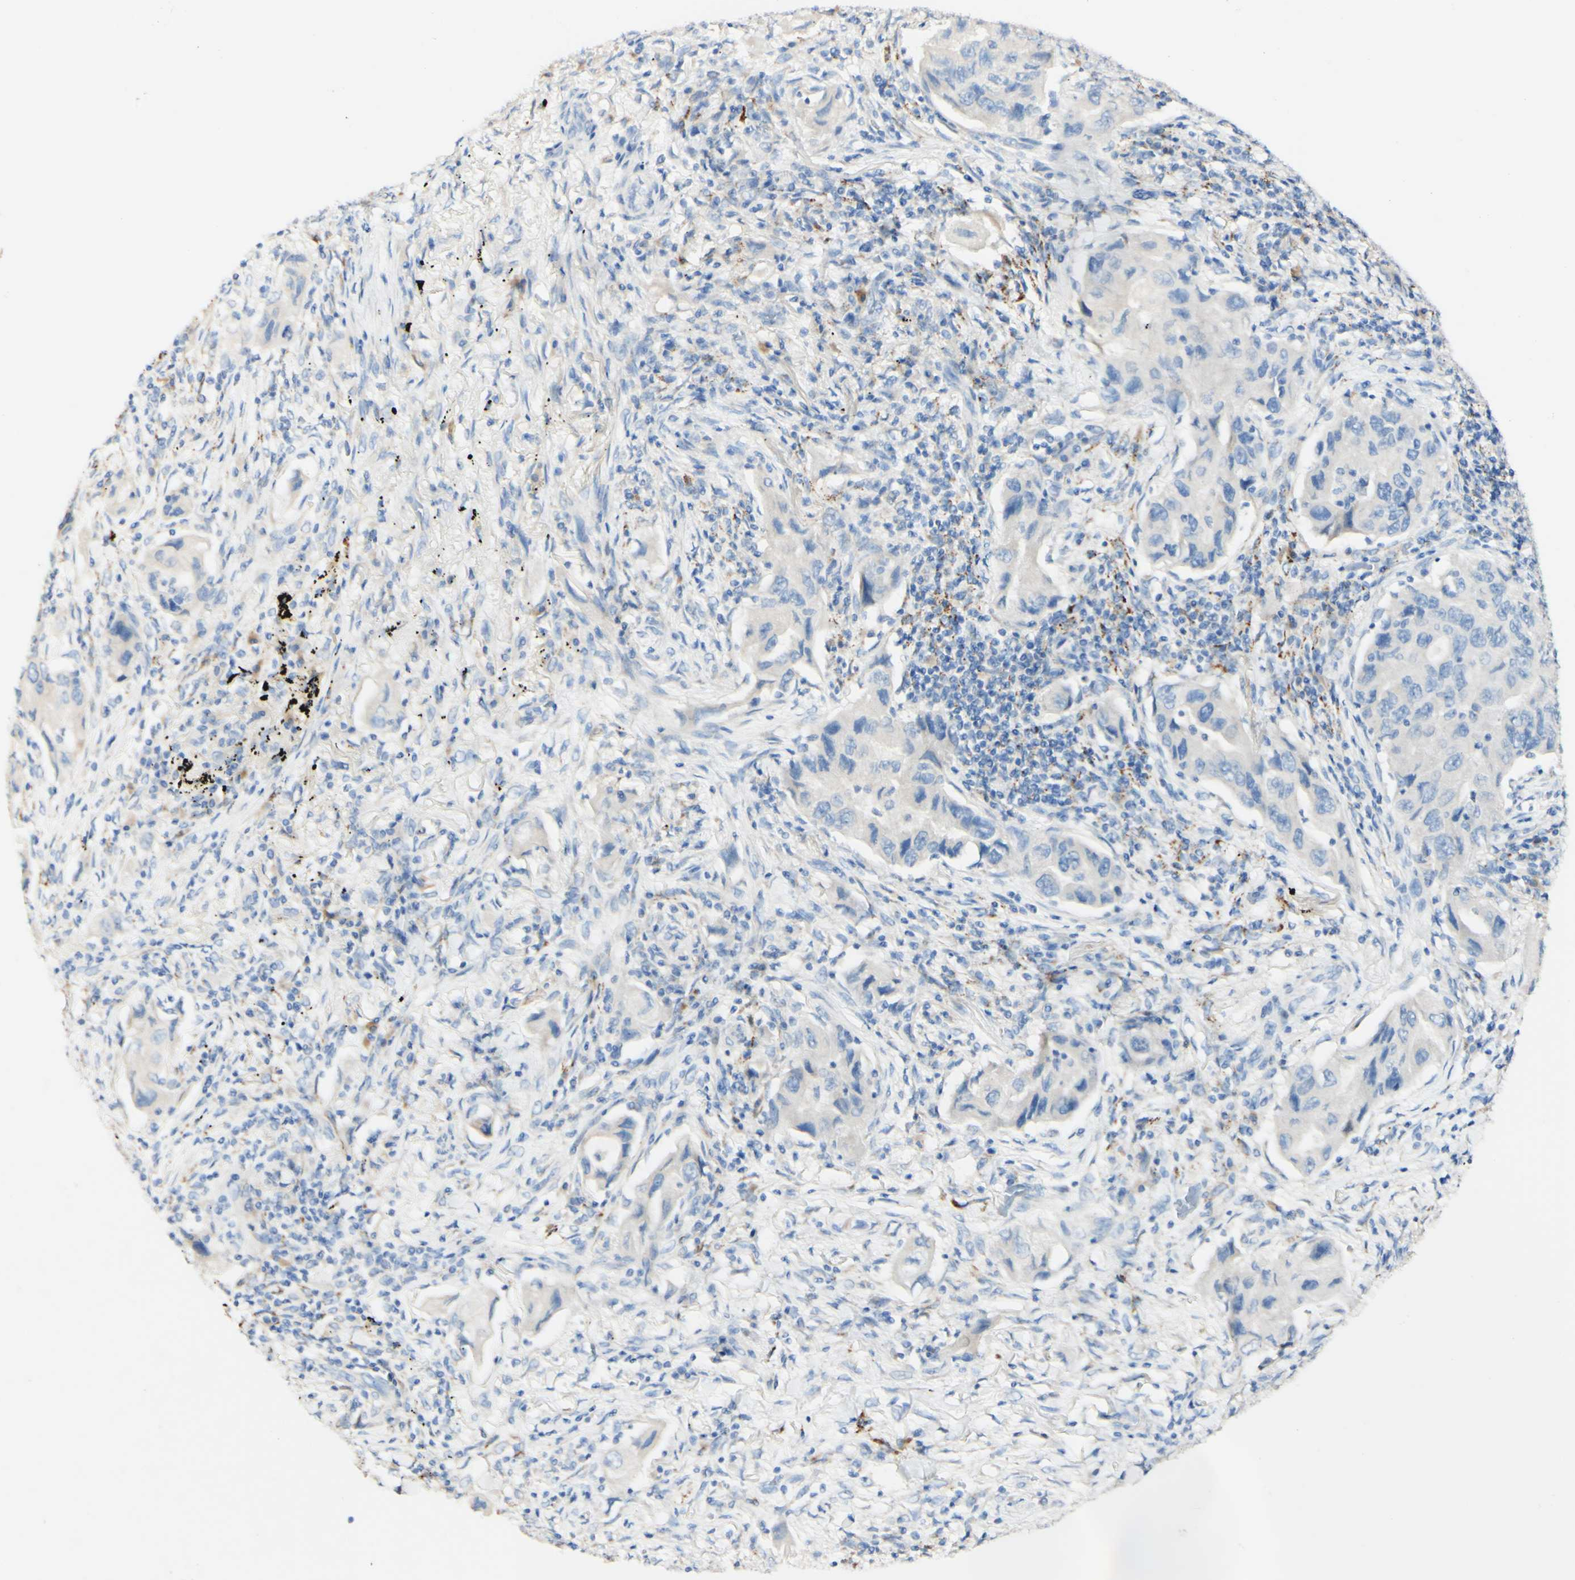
{"staining": {"intensity": "negative", "quantity": "none", "location": "none"}, "tissue": "lung cancer", "cell_type": "Tumor cells", "image_type": "cancer", "snomed": [{"axis": "morphology", "description": "Adenocarcinoma, NOS"}, {"axis": "topography", "description": "Lung"}], "caption": "Immunohistochemistry (IHC) of lung cancer demonstrates no staining in tumor cells. (Brightfield microscopy of DAB (3,3'-diaminobenzidine) immunohistochemistry at high magnification).", "gene": "FGF4", "patient": {"sex": "female", "age": 65}}